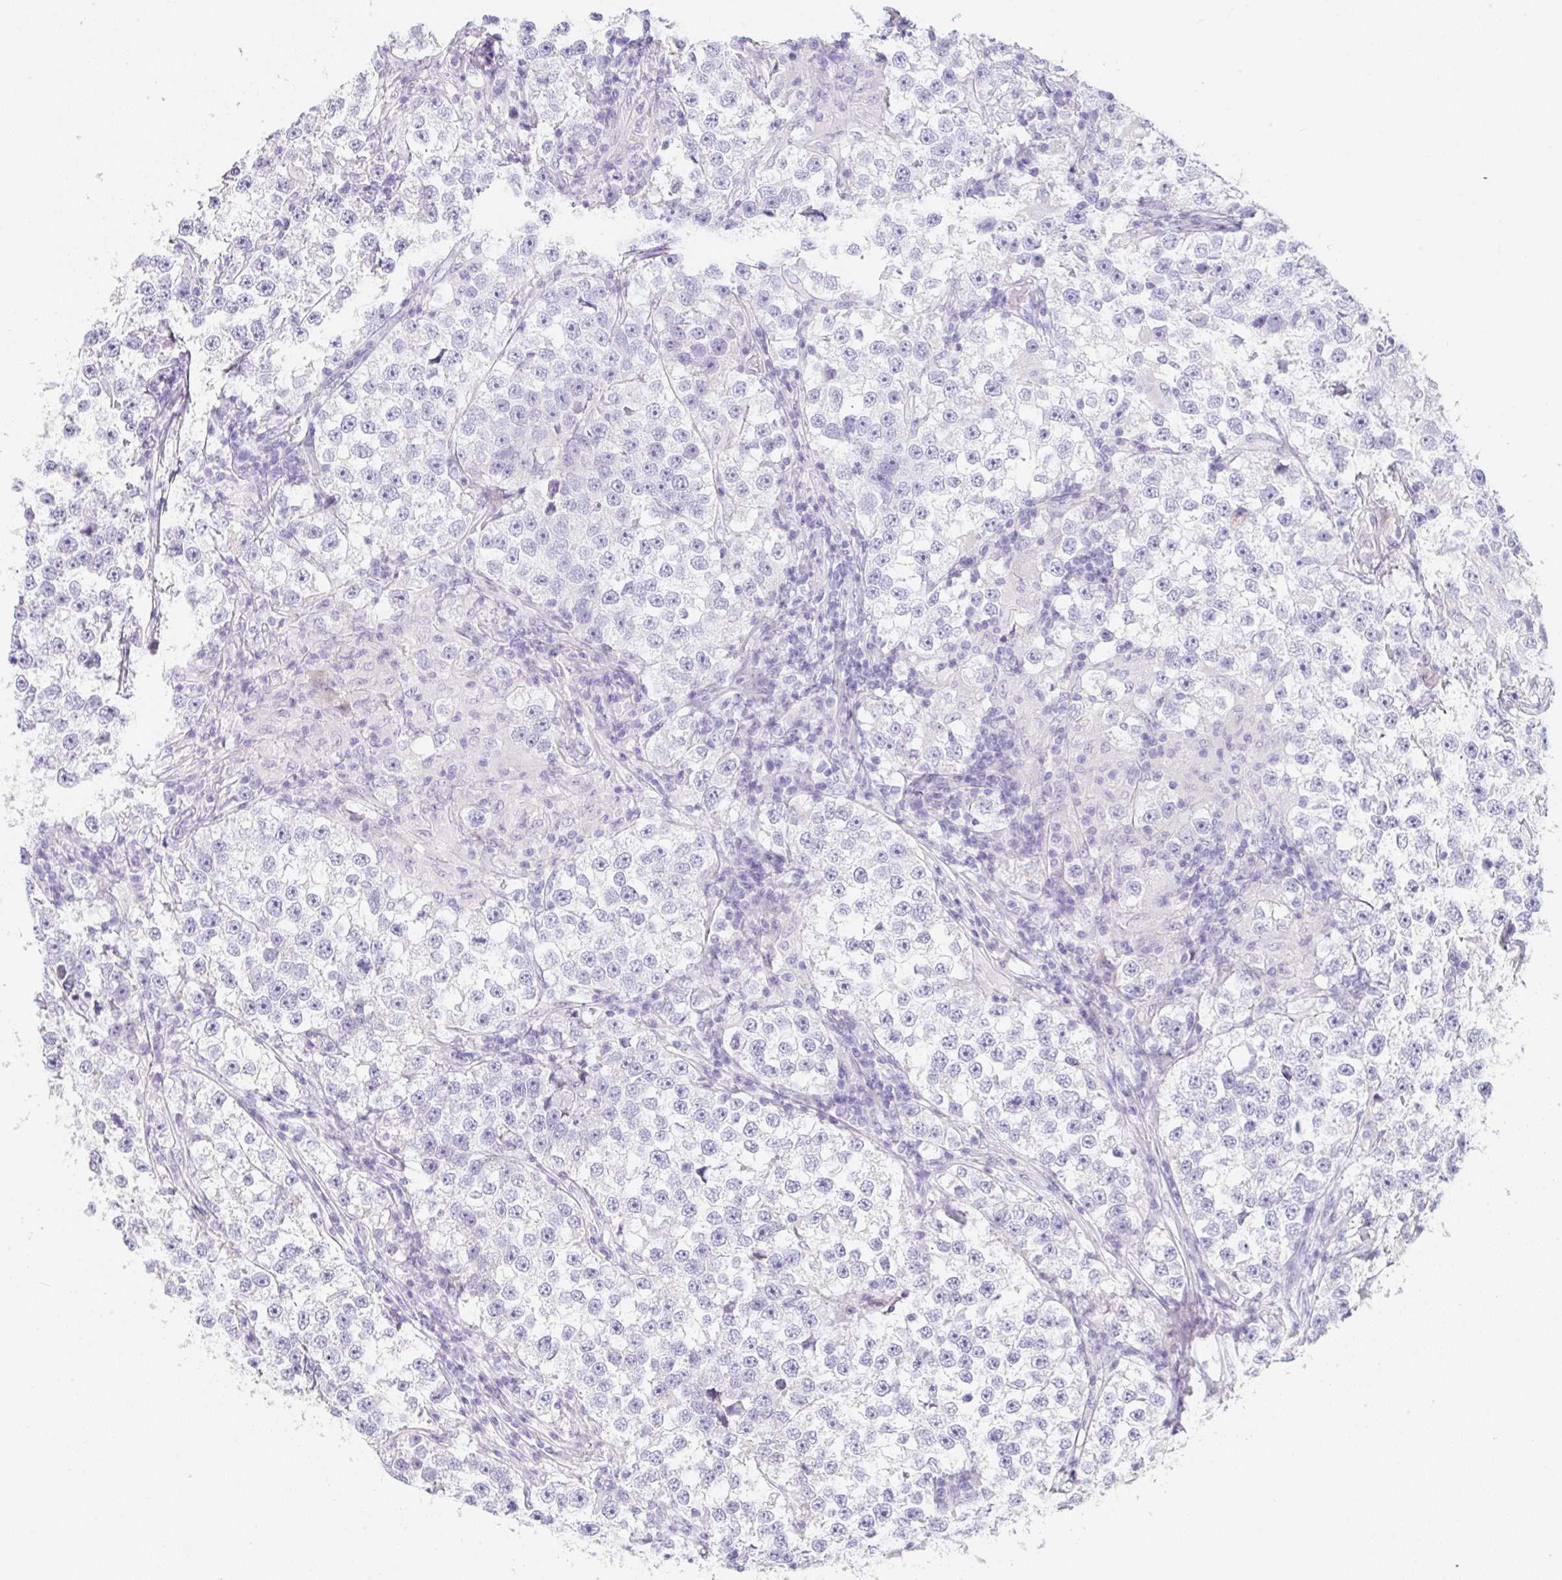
{"staining": {"intensity": "negative", "quantity": "none", "location": "none"}, "tissue": "testis cancer", "cell_type": "Tumor cells", "image_type": "cancer", "snomed": [{"axis": "morphology", "description": "Seminoma, NOS"}, {"axis": "topography", "description": "Testis"}], "caption": "Human seminoma (testis) stained for a protein using immunohistochemistry displays no expression in tumor cells.", "gene": "KLK8", "patient": {"sex": "male", "age": 46}}